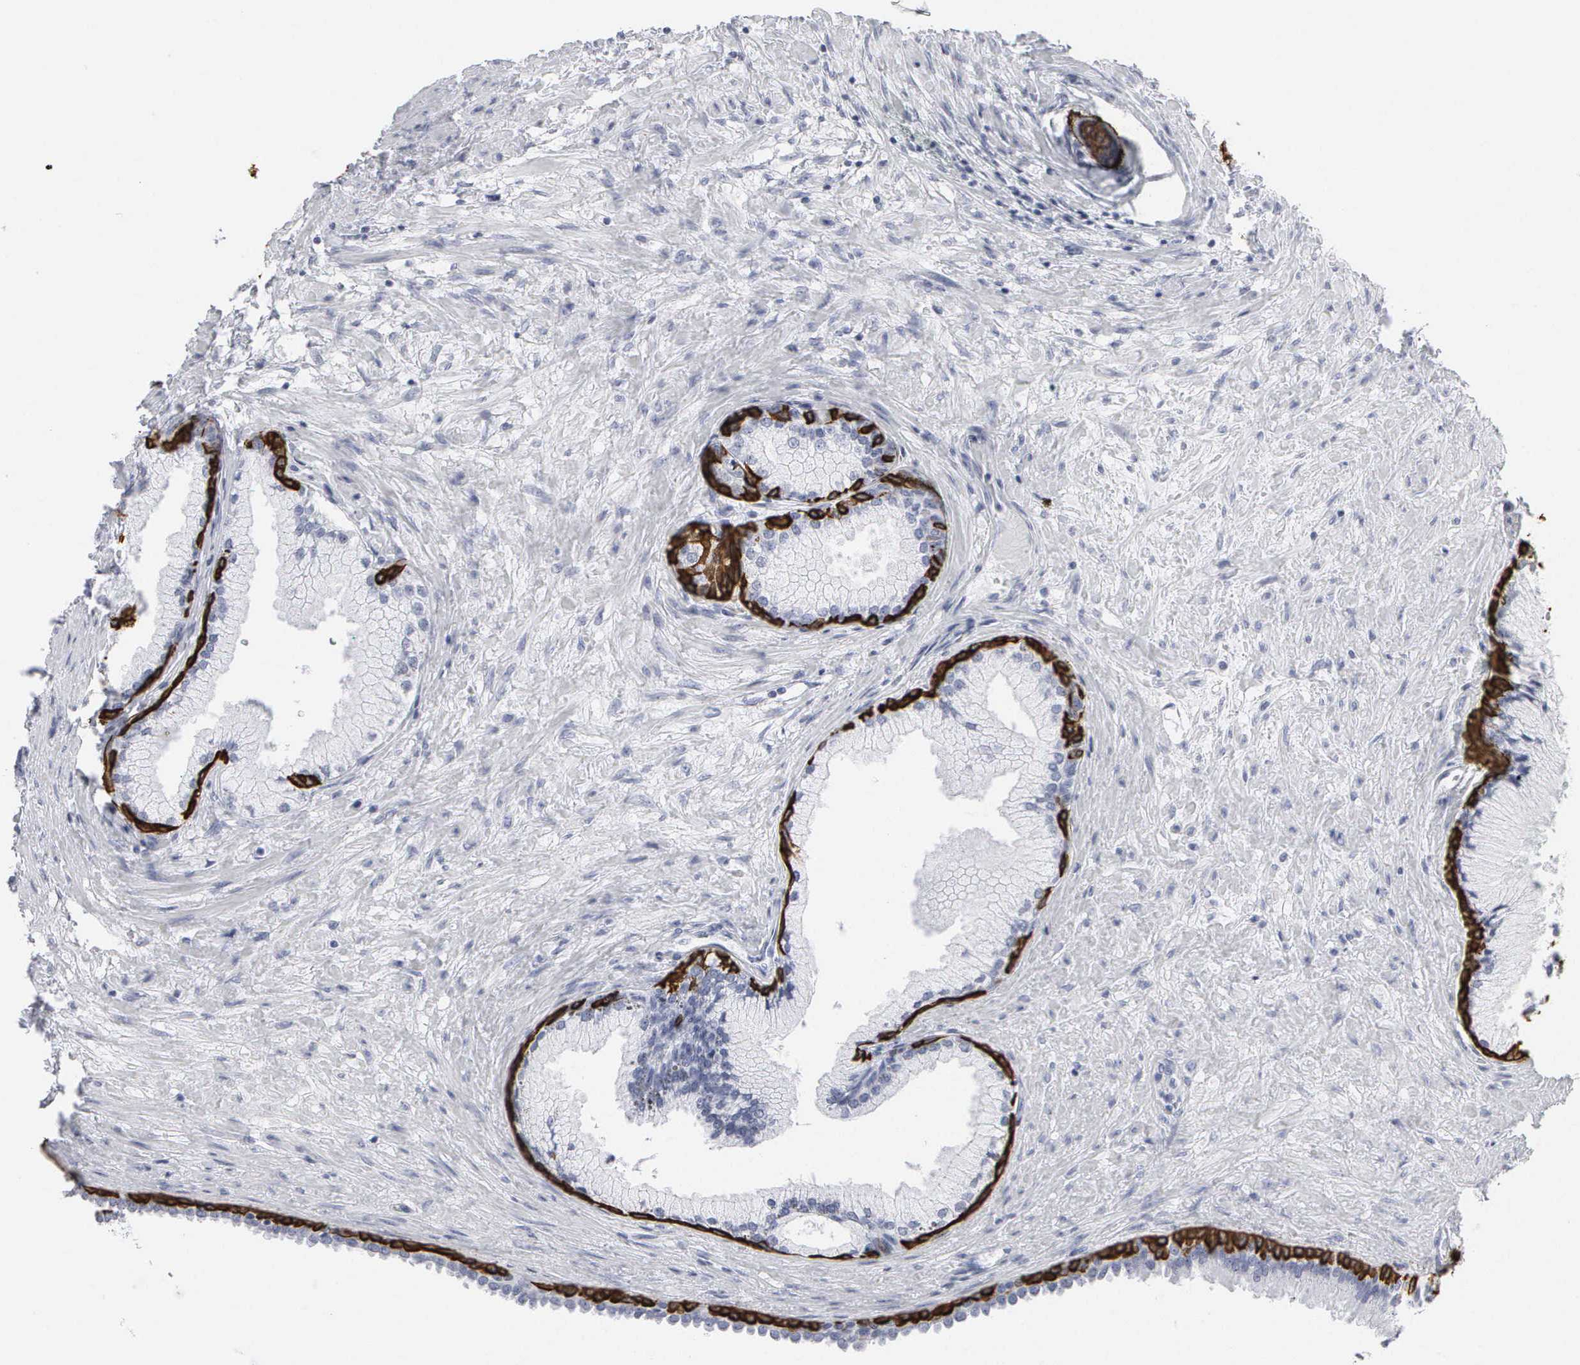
{"staining": {"intensity": "negative", "quantity": "none", "location": "none"}, "tissue": "prostate cancer", "cell_type": "Tumor cells", "image_type": "cancer", "snomed": [{"axis": "morphology", "description": "Adenocarcinoma, High grade"}, {"axis": "topography", "description": "Prostate"}], "caption": "An immunohistochemistry (IHC) micrograph of prostate cancer (adenocarcinoma (high-grade)) is shown. There is no staining in tumor cells of prostate cancer (adenocarcinoma (high-grade)).", "gene": "KRT14", "patient": {"sex": "male", "age": 64}}